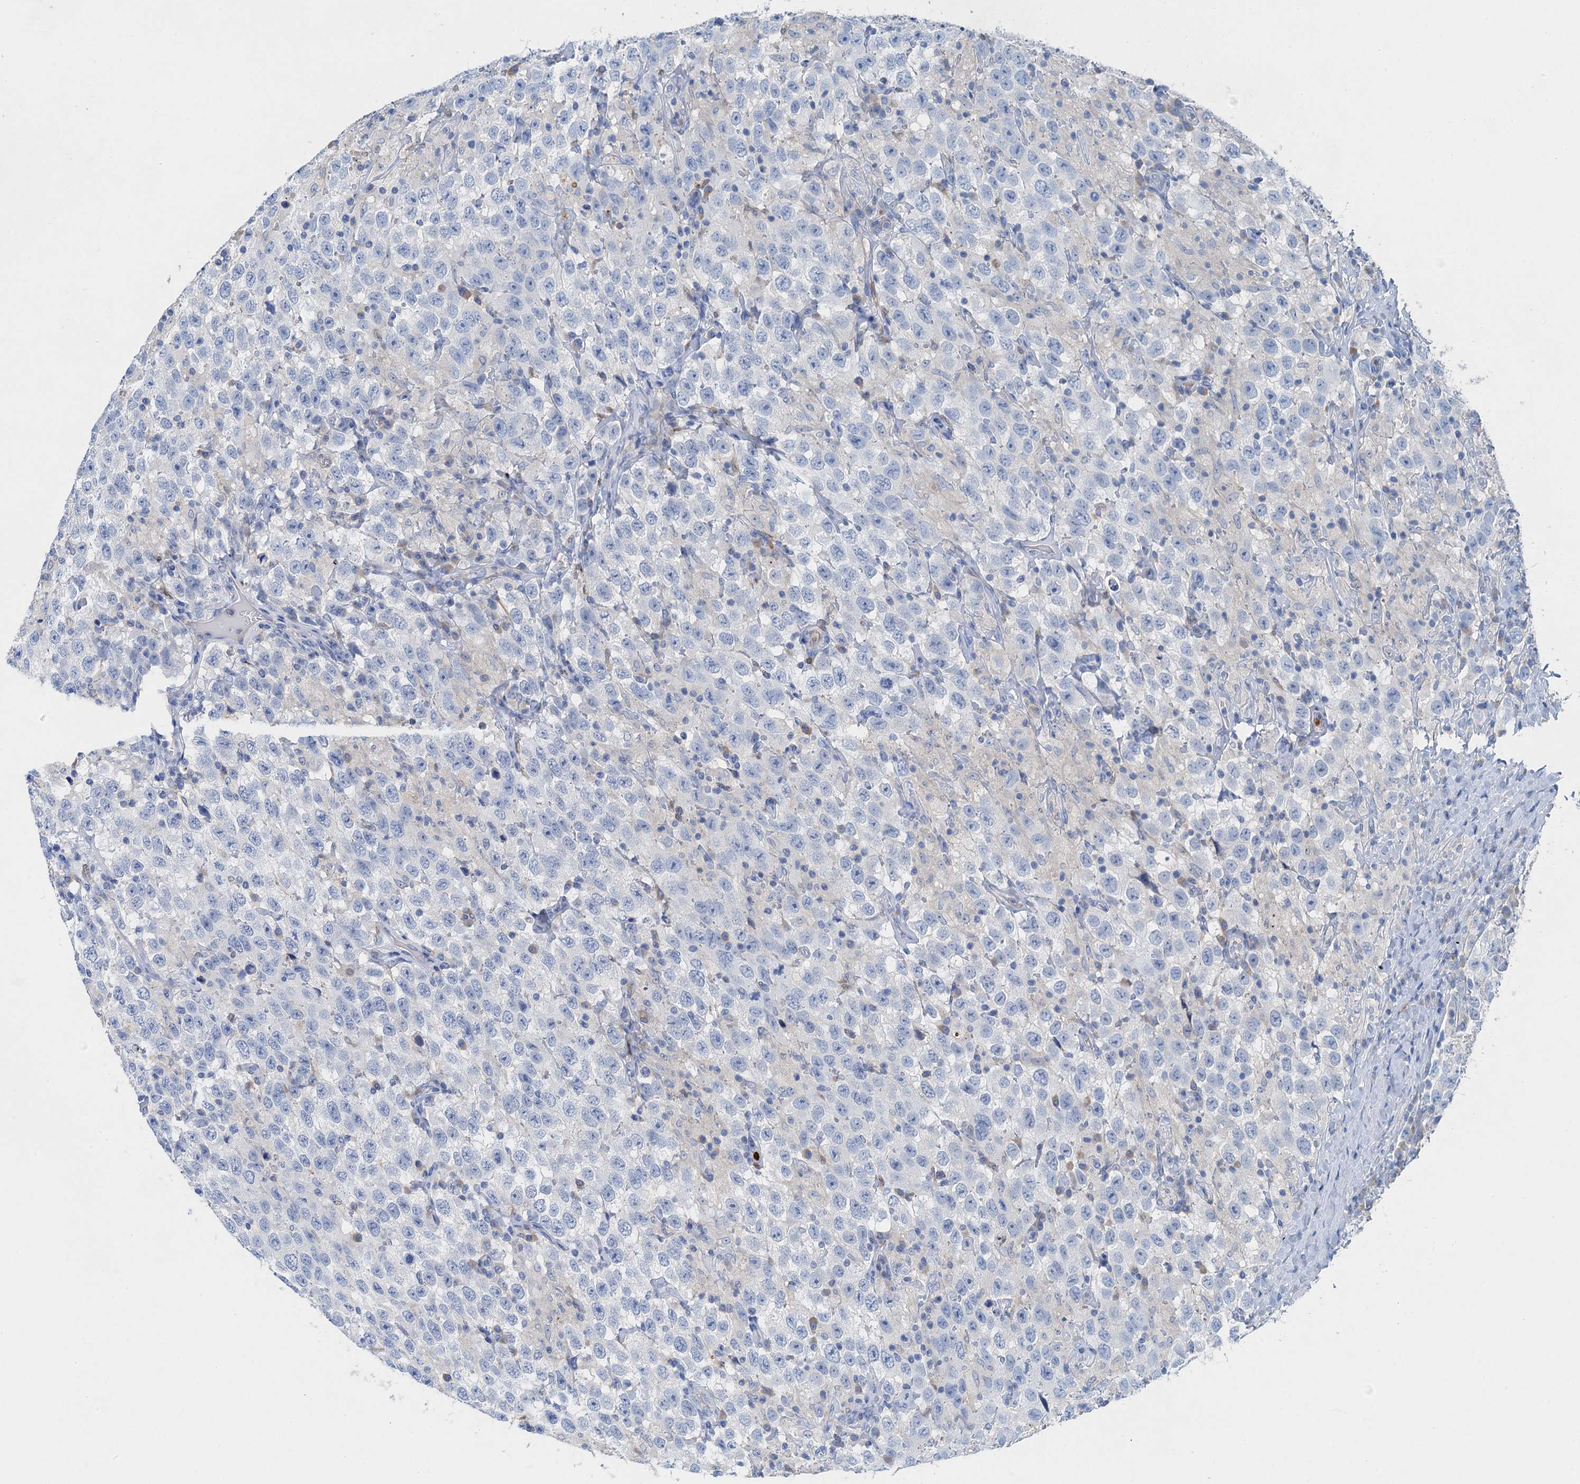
{"staining": {"intensity": "negative", "quantity": "none", "location": "none"}, "tissue": "testis cancer", "cell_type": "Tumor cells", "image_type": "cancer", "snomed": [{"axis": "morphology", "description": "Seminoma, NOS"}, {"axis": "topography", "description": "Testis"}], "caption": "Histopathology image shows no protein expression in tumor cells of testis cancer (seminoma) tissue.", "gene": "OTOA", "patient": {"sex": "male", "age": 41}}